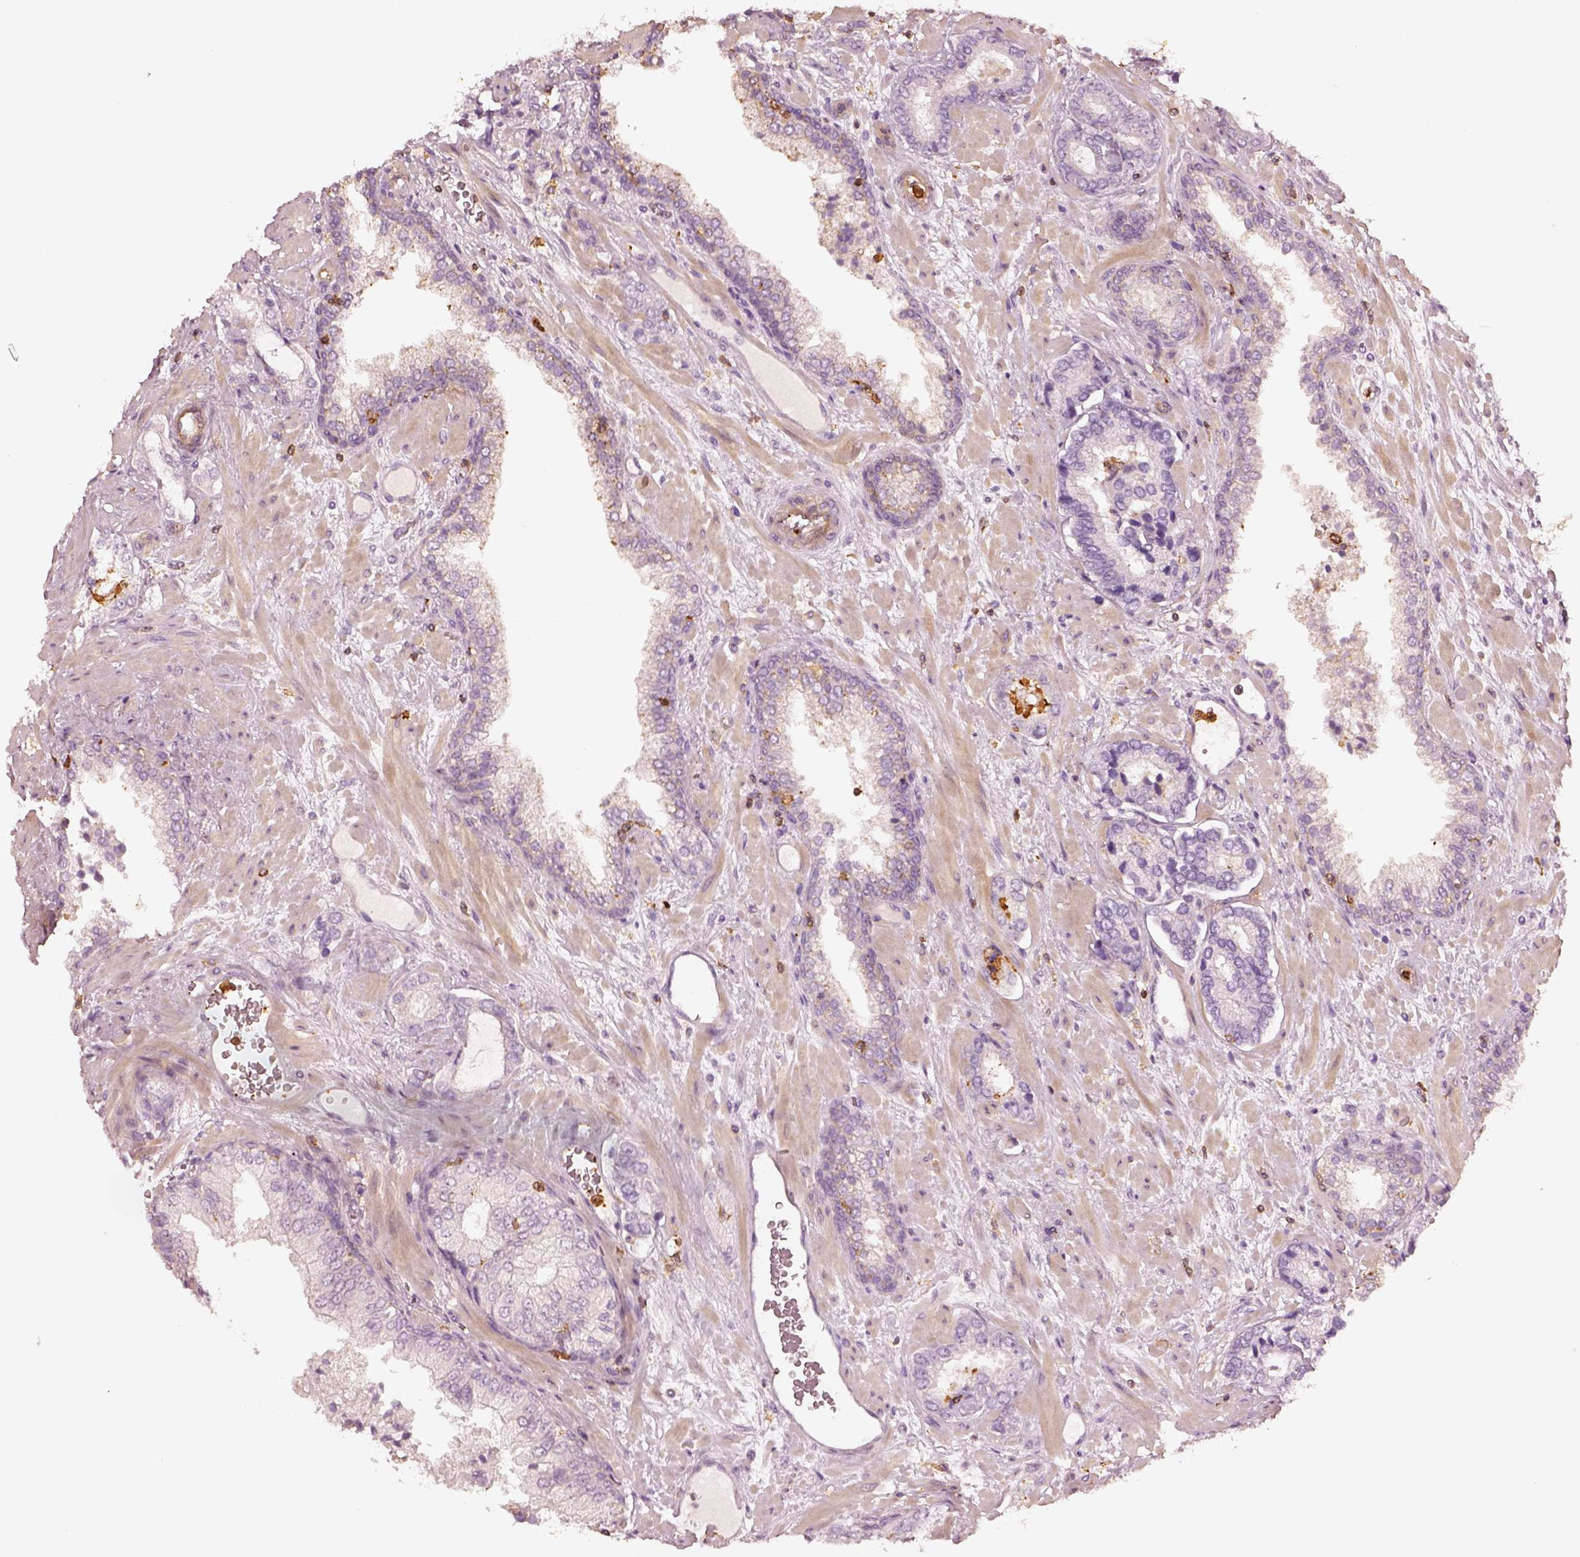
{"staining": {"intensity": "negative", "quantity": "none", "location": "none"}, "tissue": "prostate cancer", "cell_type": "Tumor cells", "image_type": "cancer", "snomed": [{"axis": "morphology", "description": "Adenocarcinoma, Low grade"}, {"axis": "topography", "description": "Prostate"}], "caption": "Human prostate cancer (adenocarcinoma (low-grade)) stained for a protein using immunohistochemistry (IHC) exhibits no positivity in tumor cells.", "gene": "ZYX", "patient": {"sex": "male", "age": 61}}